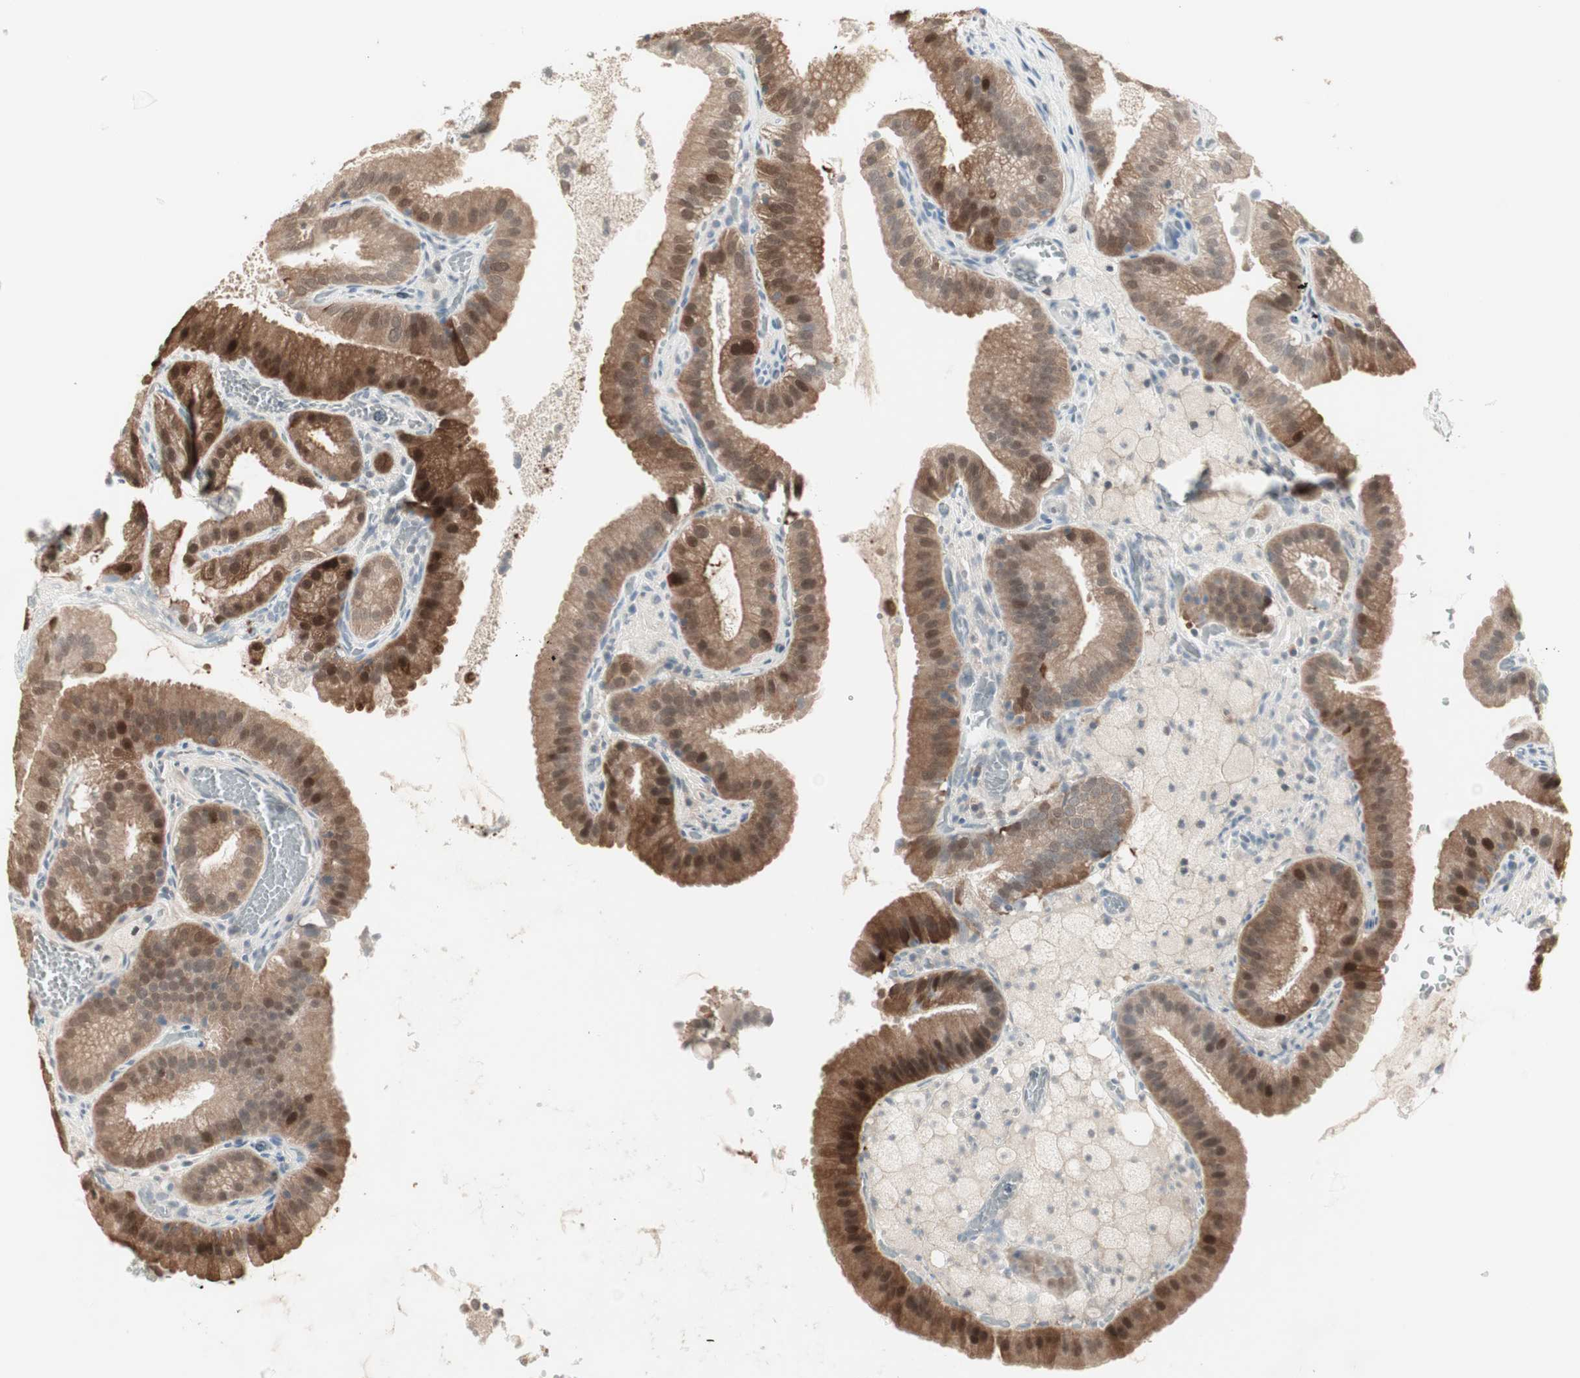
{"staining": {"intensity": "strong", "quantity": ">75%", "location": "cytoplasmic/membranous,nuclear"}, "tissue": "gallbladder", "cell_type": "Glandular cells", "image_type": "normal", "snomed": [{"axis": "morphology", "description": "Normal tissue, NOS"}, {"axis": "topography", "description": "Gallbladder"}], "caption": "Immunohistochemical staining of normal human gallbladder reveals high levels of strong cytoplasmic/membranous,nuclear expression in about >75% of glandular cells.", "gene": "PTPA", "patient": {"sex": "male", "age": 54}}